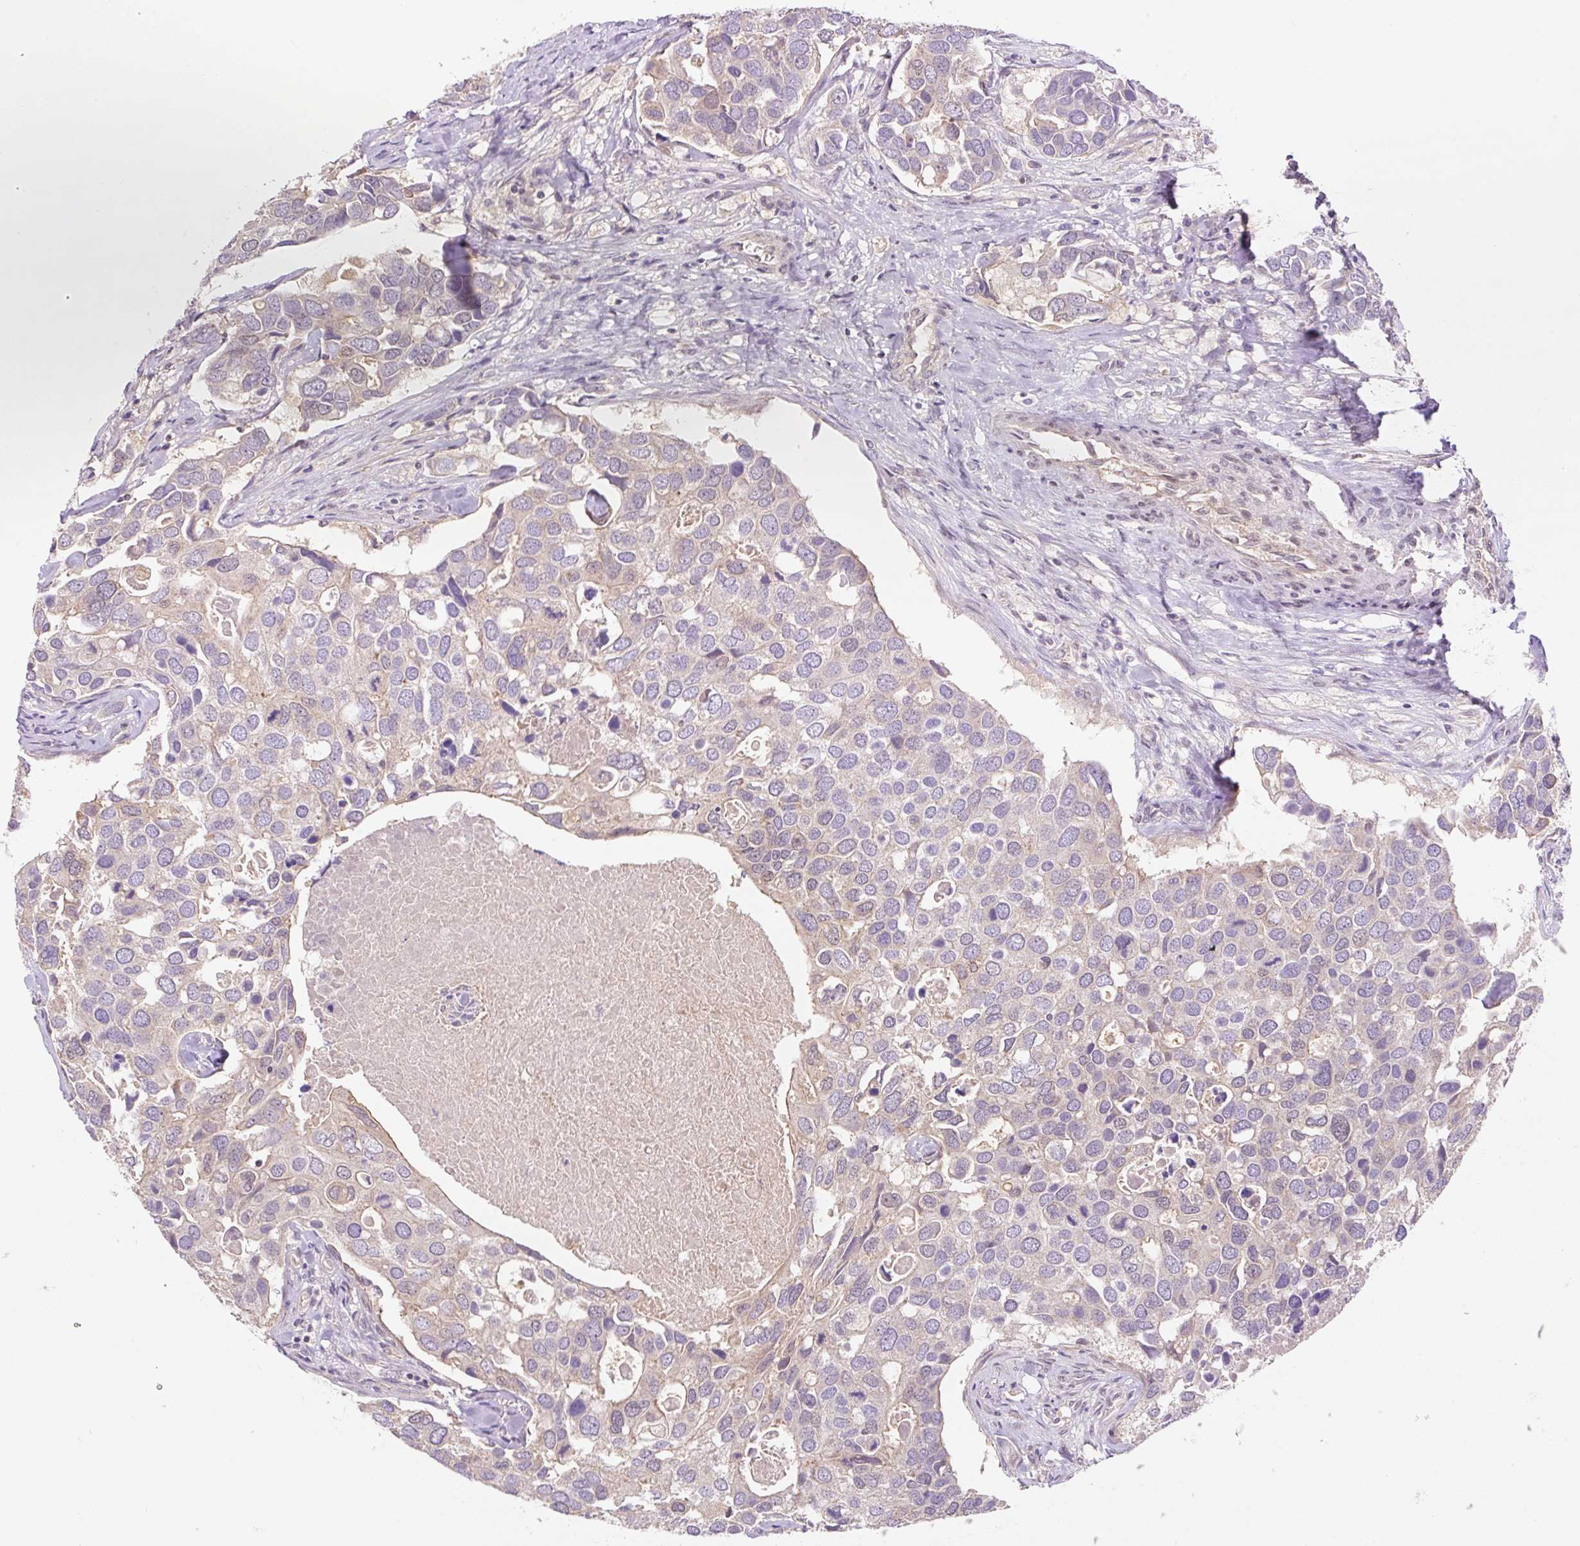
{"staining": {"intensity": "negative", "quantity": "none", "location": "none"}, "tissue": "breast cancer", "cell_type": "Tumor cells", "image_type": "cancer", "snomed": [{"axis": "morphology", "description": "Duct carcinoma"}, {"axis": "topography", "description": "Breast"}], "caption": "The image displays no significant staining in tumor cells of intraductal carcinoma (breast). The staining was performed using DAB (3,3'-diaminobenzidine) to visualize the protein expression in brown, while the nuclei were stained in blue with hematoxylin (Magnification: 20x).", "gene": "COX8A", "patient": {"sex": "female", "age": 83}}